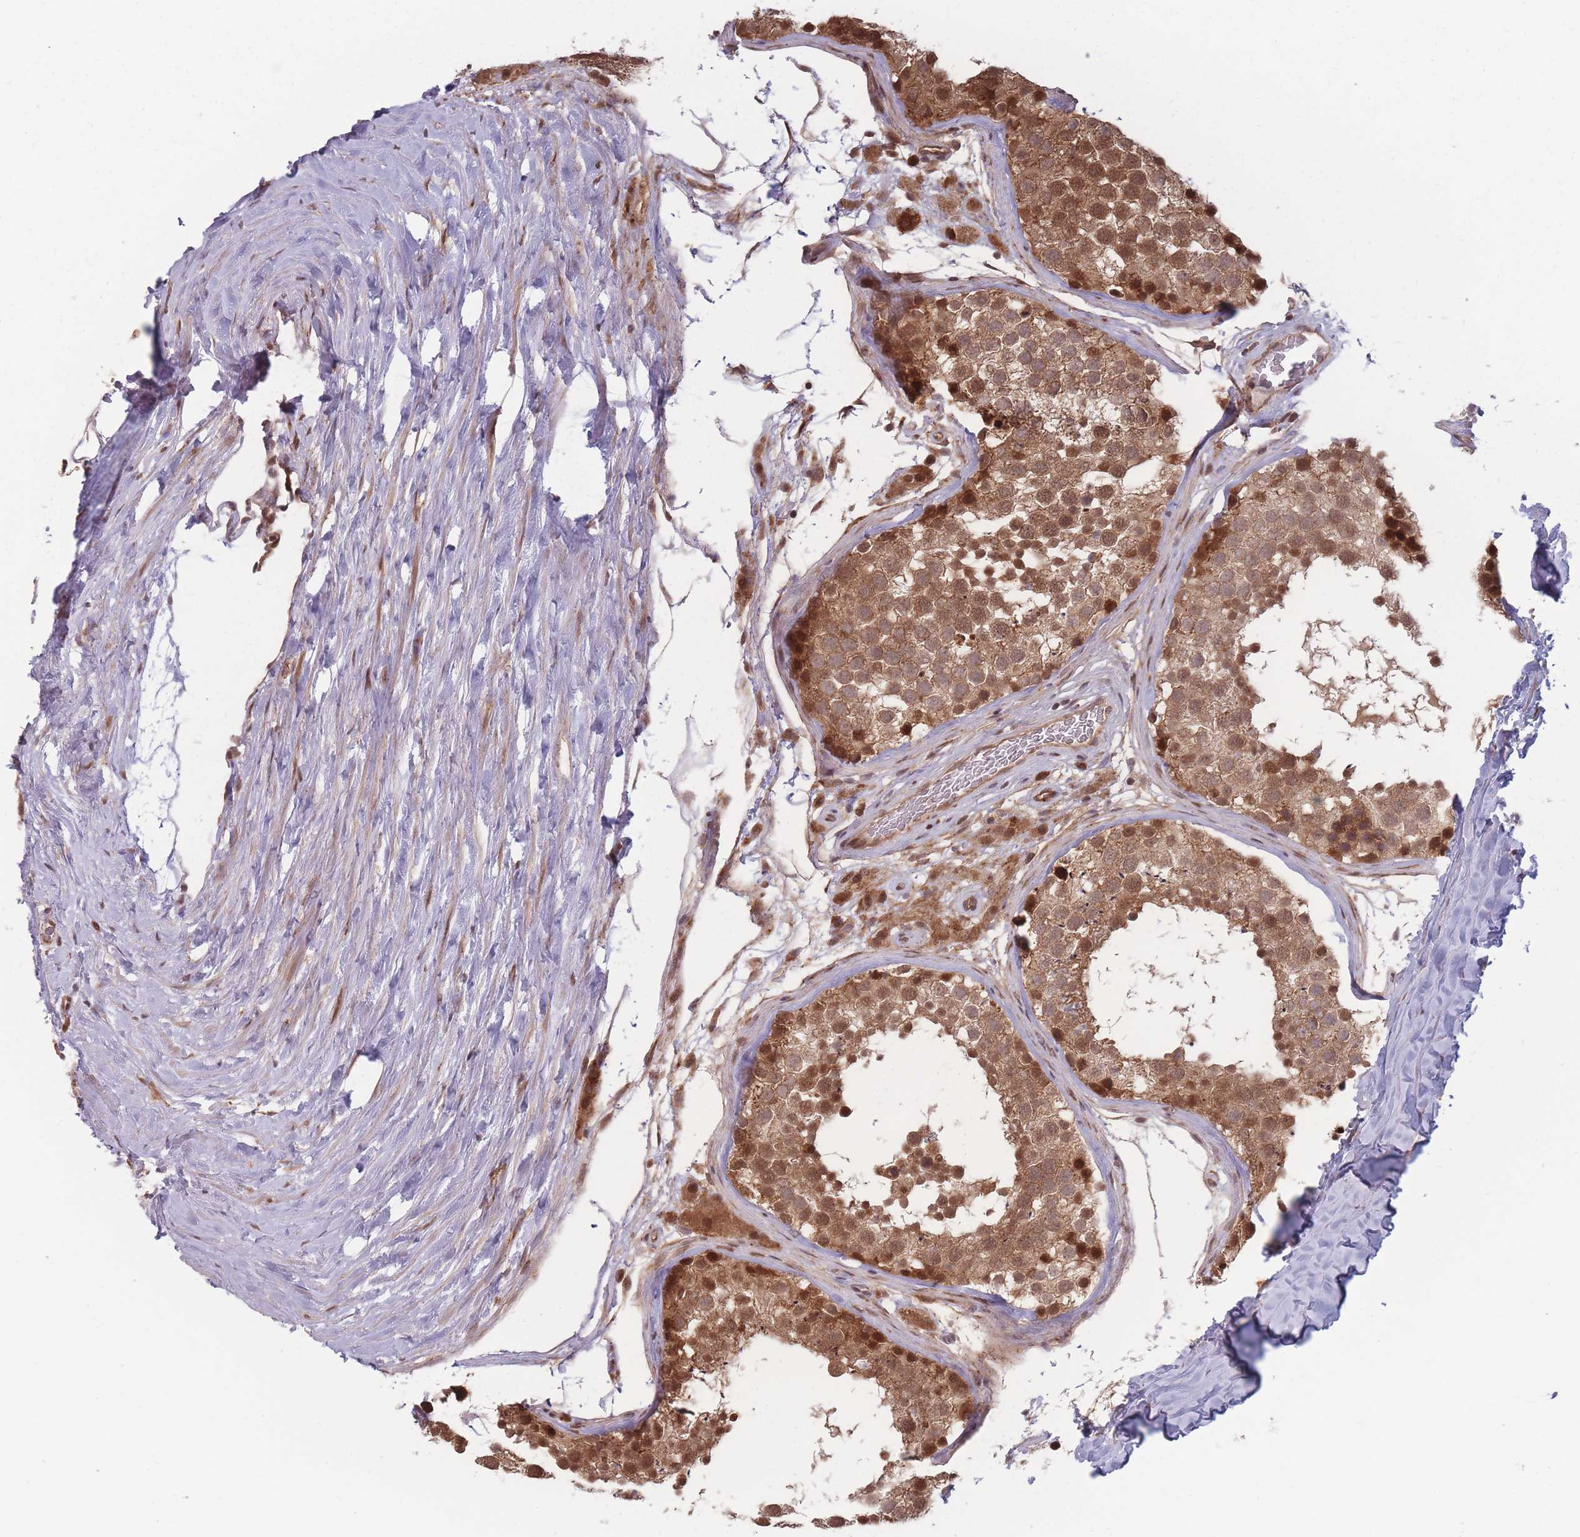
{"staining": {"intensity": "moderate", "quantity": ">75%", "location": "cytoplasmic/membranous,nuclear"}, "tissue": "testis", "cell_type": "Cells in seminiferous ducts", "image_type": "normal", "snomed": [{"axis": "morphology", "description": "Normal tissue, NOS"}, {"axis": "topography", "description": "Testis"}], "caption": "This photomicrograph displays immunohistochemistry staining of normal human testis, with medium moderate cytoplasmic/membranous,nuclear positivity in about >75% of cells in seminiferous ducts.", "gene": "RPS18", "patient": {"sex": "male", "age": 26}}